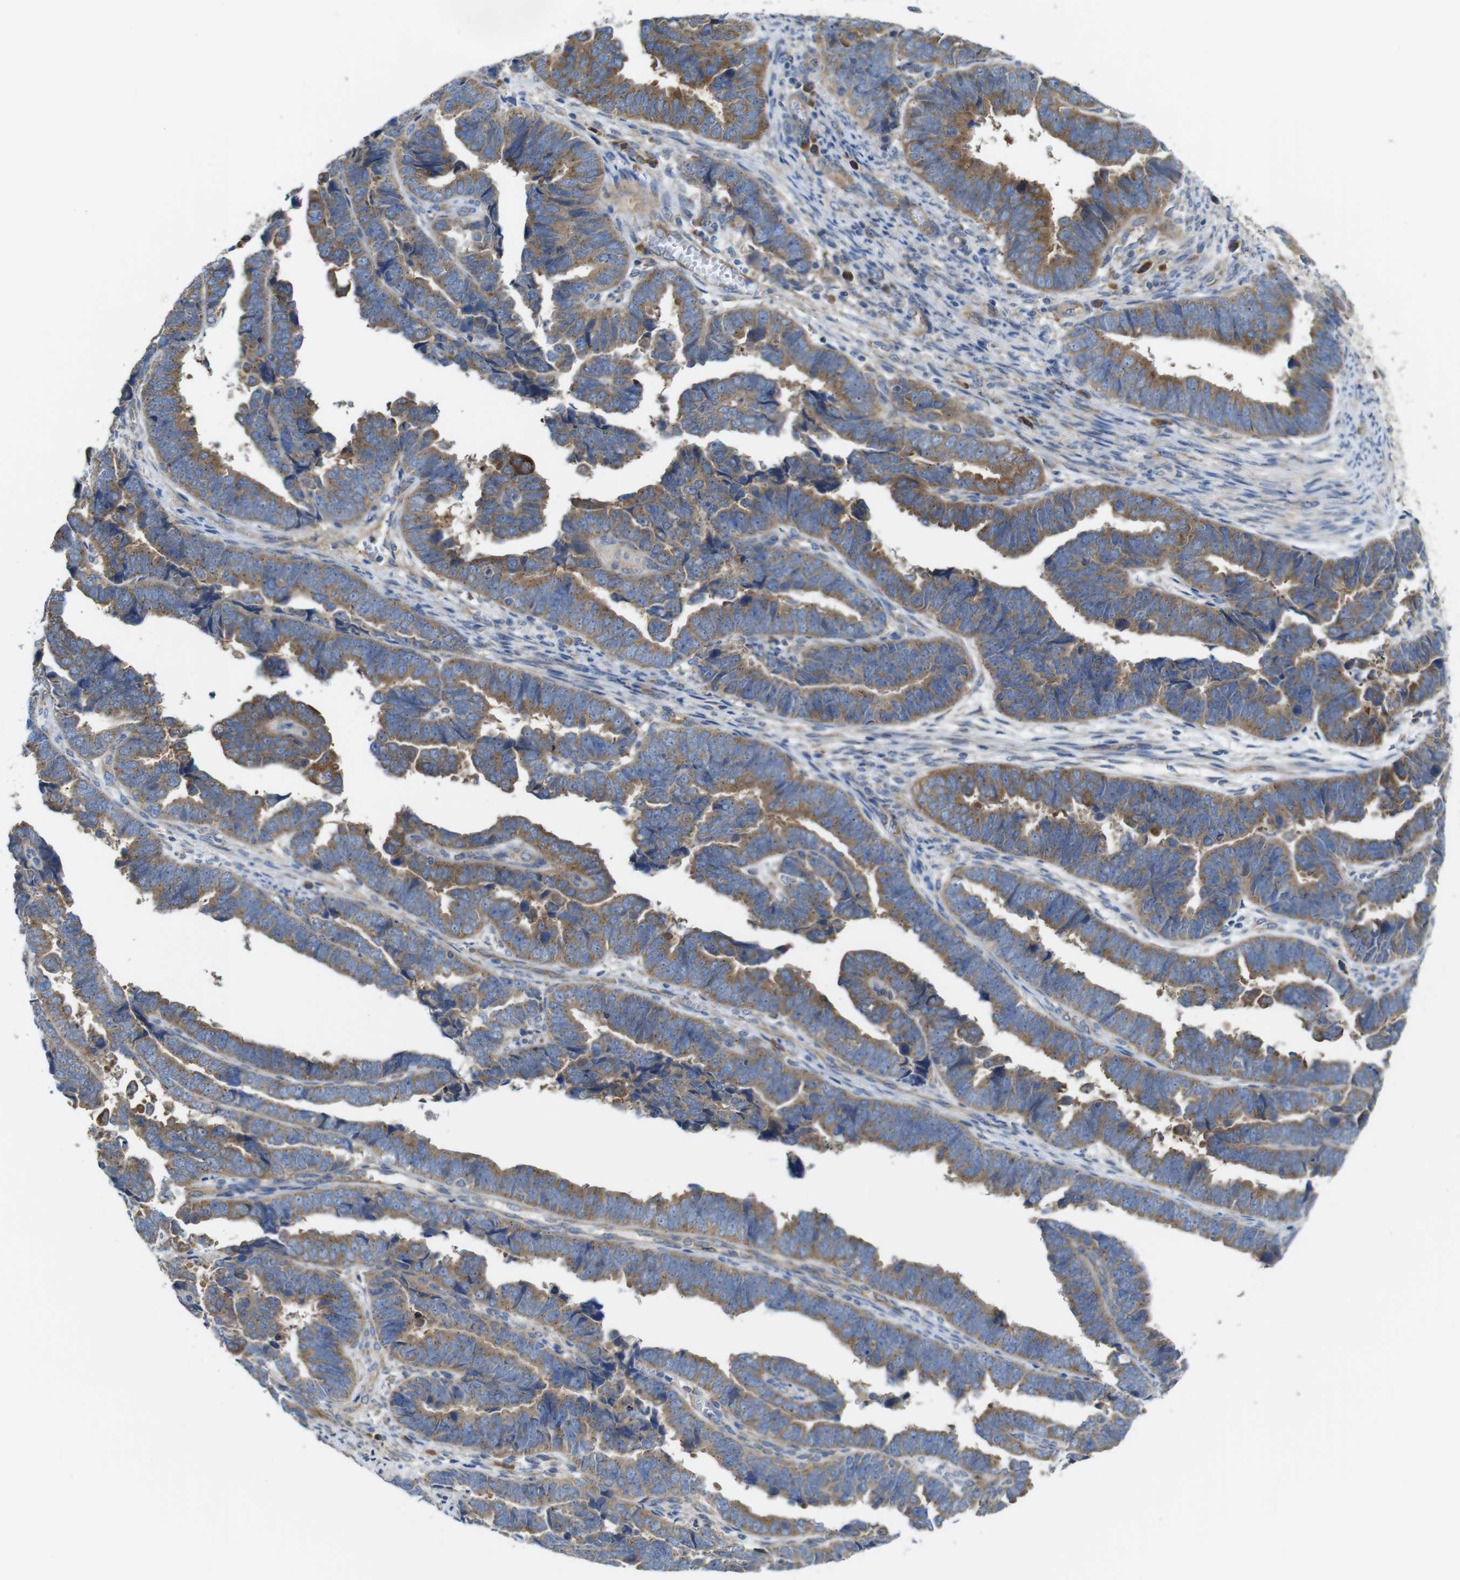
{"staining": {"intensity": "moderate", "quantity": ">75%", "location": "cytoplasmic/membranous"}, "tissue": "endometrial cancer", "cell_type": "Tumor cells", "image_type": "cancer", "snomed": [{"axis": "morphology", "description": "Adenocarcinoma, NOS"}, {"axis": "topography", "description": "Endometrium"}], "caption": "Human adenocarcinoma (endometrial) stained for a protein (brown) demonstrates moderate cytoplasmic/membranous positive staining in about >75% of tumor cells.", "gene": "DDRGK1", "patient": {"sex": "female", "age": 75}}